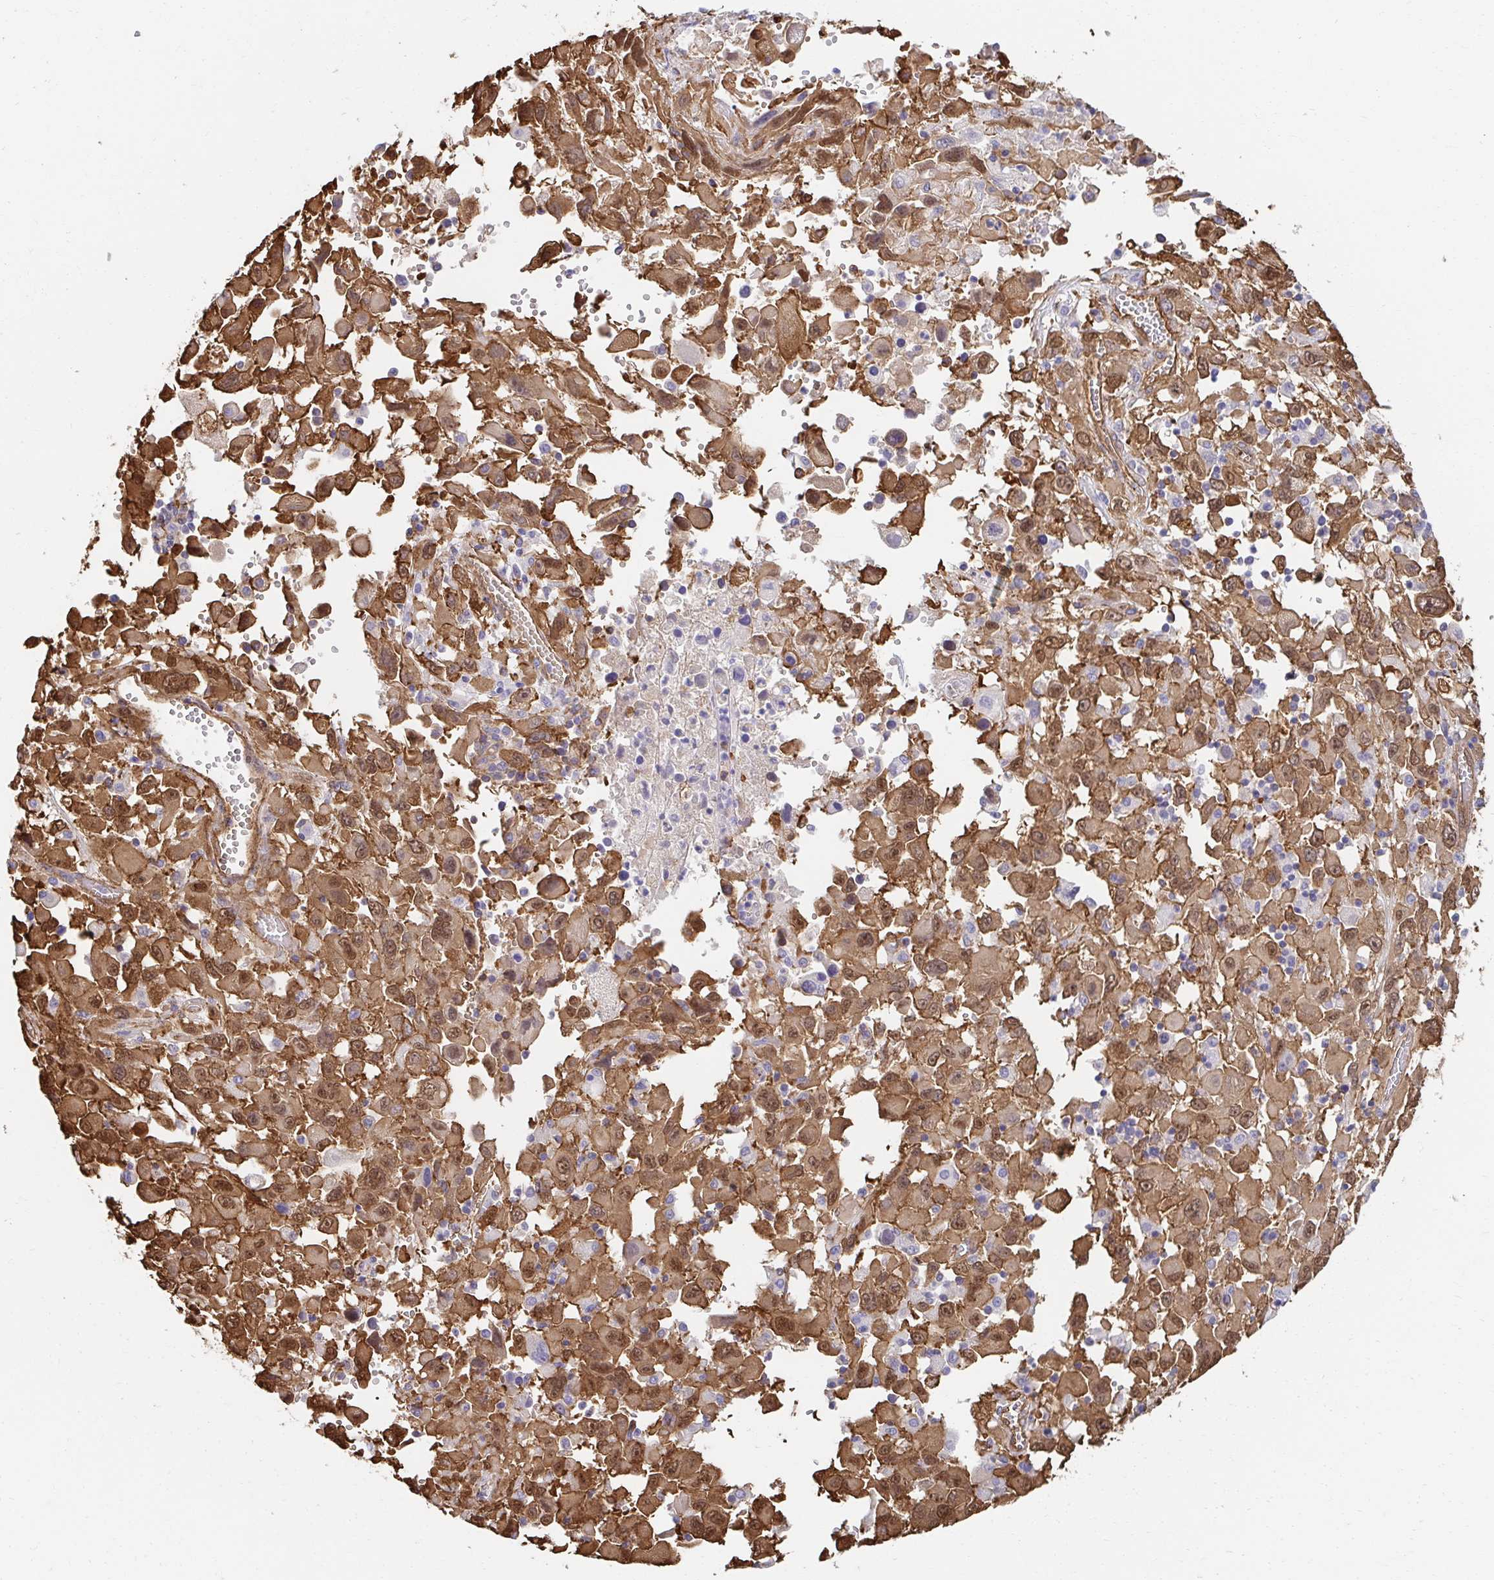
{"staining": {"intensity": "moderate", "quantity": ">75%", "location": "cytoplasmic/membranous,nuclear"}, "tissue": "melanoma", "cell_type": "Tumor cells", "image_type": "cancer", "snomed": [{"axis": "morphology", "description": "Malignant melanoma, Metastatic site"}, {"axis": "topography", "description": "Soft tissue"}], "caption": "Melanoma tissue displays moderate cytoplasmic/membranous and nuclear staining in about >75% of tumor cells", "gene": "CTTN", "patient": {"sex": "male", "age": 50}}